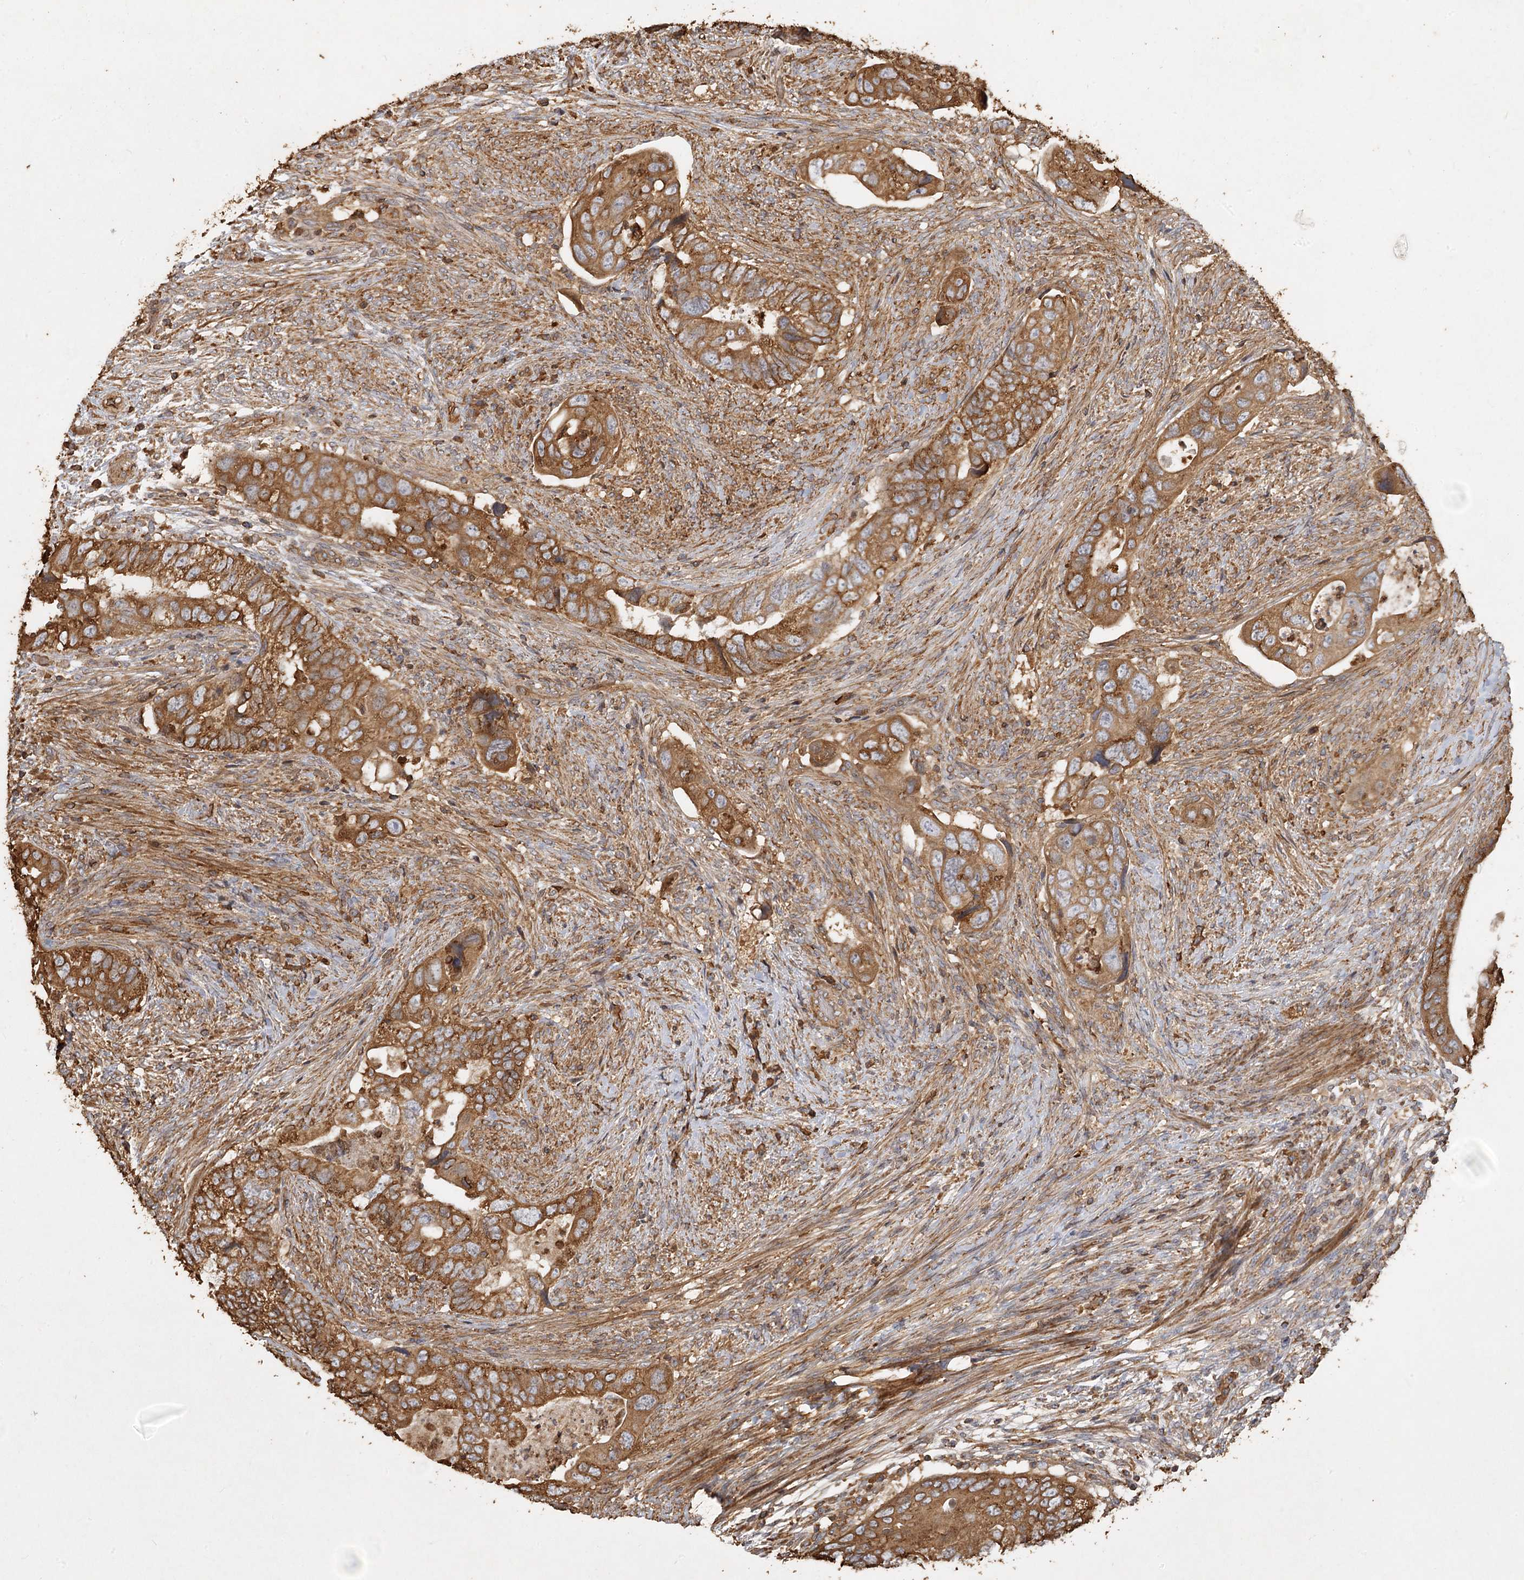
{"staining": {"intensity": "moderate", "quantity": ">75%", "location": "cytoplasmic/membranous"}, "tissue": "colorectal cancer", "cell_type": "Tumor cells", "image_type": "cancer", "snomed": [{"axis": "morphology", "description": "Adenocarcinoma, NOS"}, {"axis": "topography", "description": "Rectum"}], "caption": "About >75% of tumor cells in colorectal cancer (adenocarcinoma) exhibit moderate cytoplasmic/membranous protein staining as visualized by brown immunohistochemical staining.", "gene": "PIK3C2A", "patient": {"sex": "male", "age": 63}}